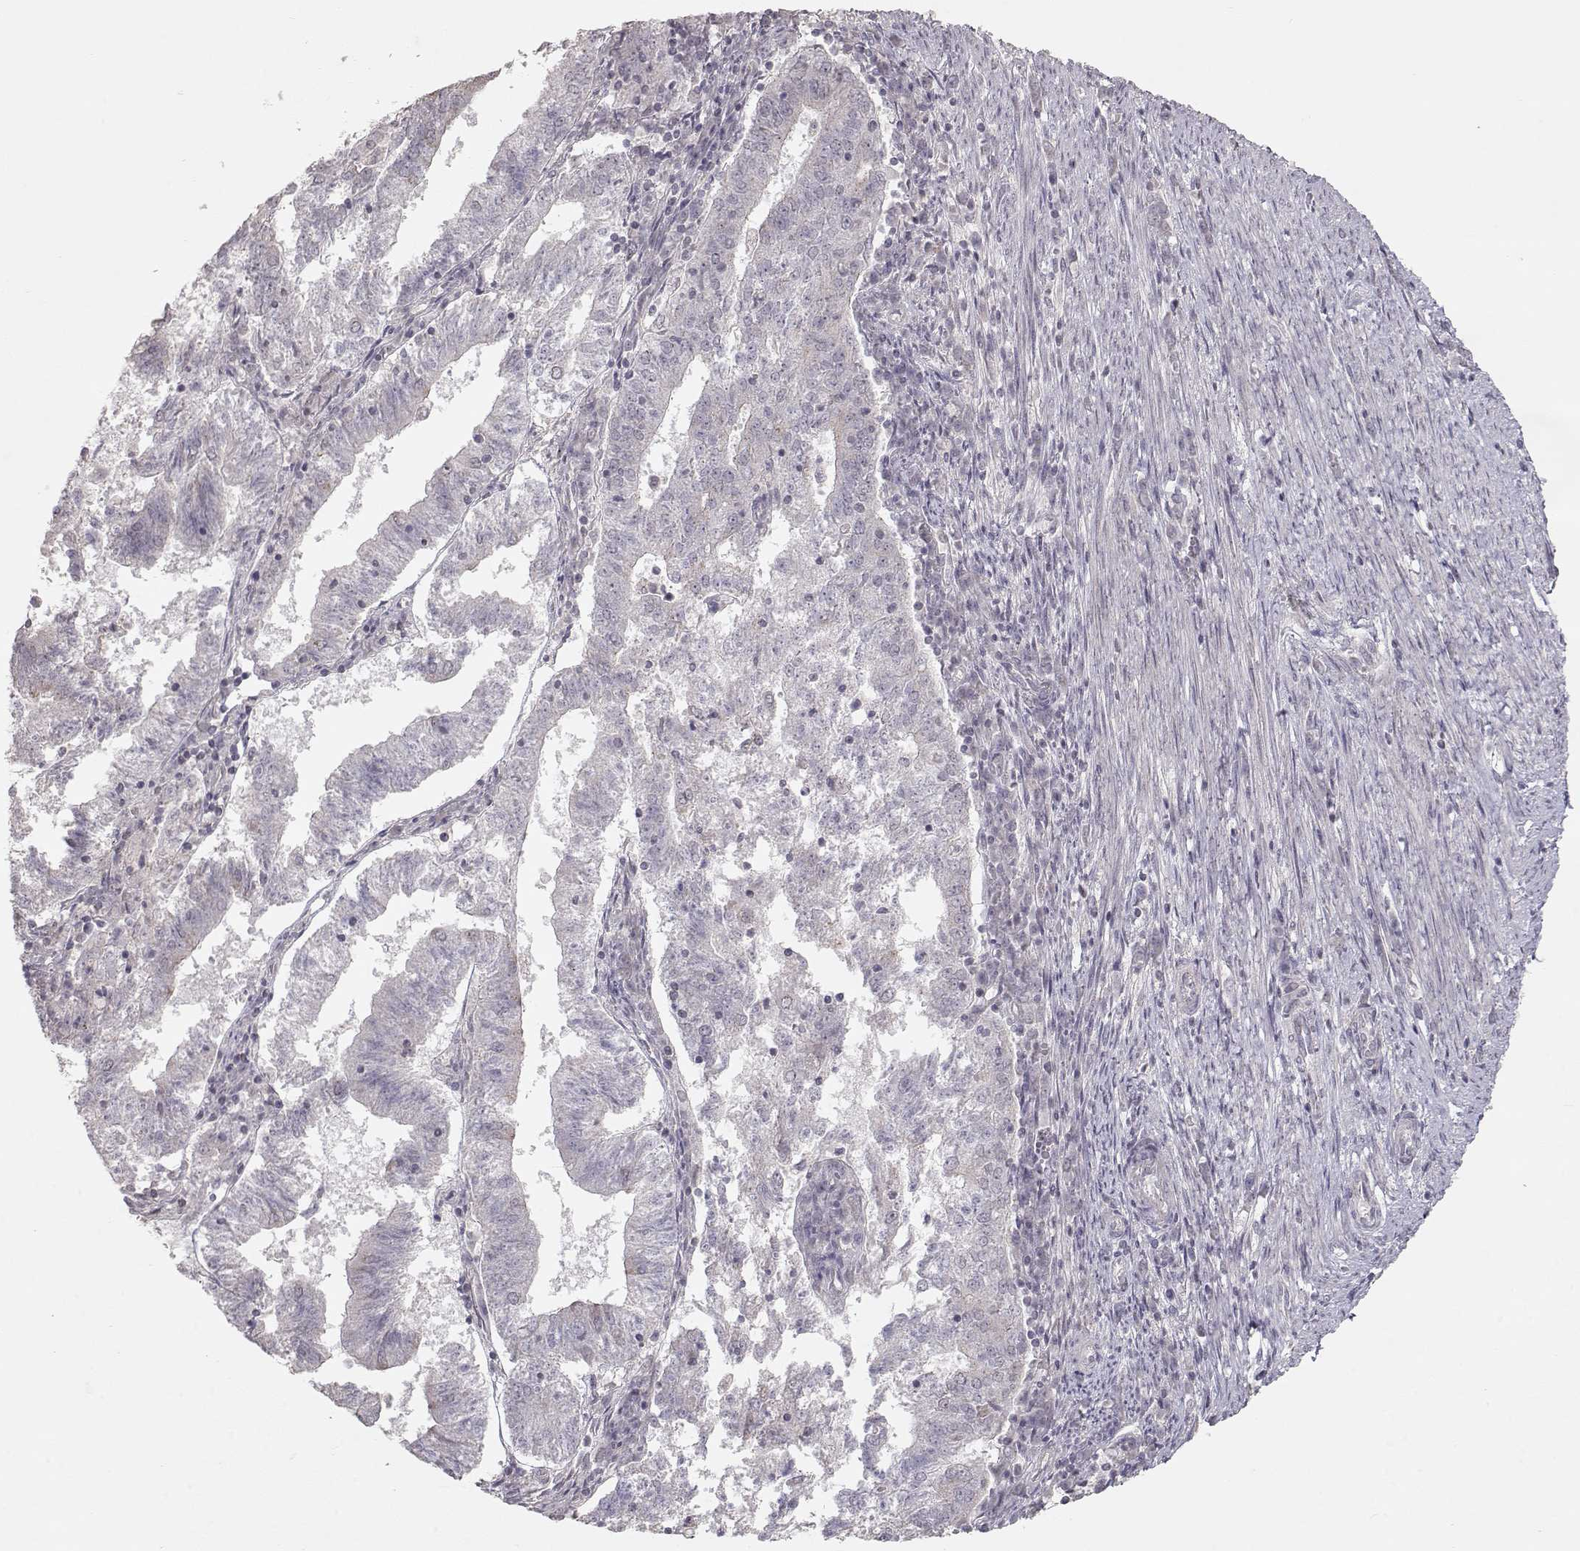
{"staining": {"intensity": "negative", "quantity": "none", "location": "none"}, "tissue": "endometrial cancer", "cell_type": "Tumor cells", "image_type": "cancer", "snomed": [{"axis": "morphology", "description": "Adenocarcinoma, NOS"}, {"axis": "topography", "description": "Endometrium"}], "caption": "DAB (3,3'-diaminobenzidine) immunohistochemical staining of endometrial adenocarcinoma shows no significant expression in tumor cells. (DAB immunohistochemistry, high magnification).", "gene": "PNMT", "patient": {"sex": "female", "age": 82}}